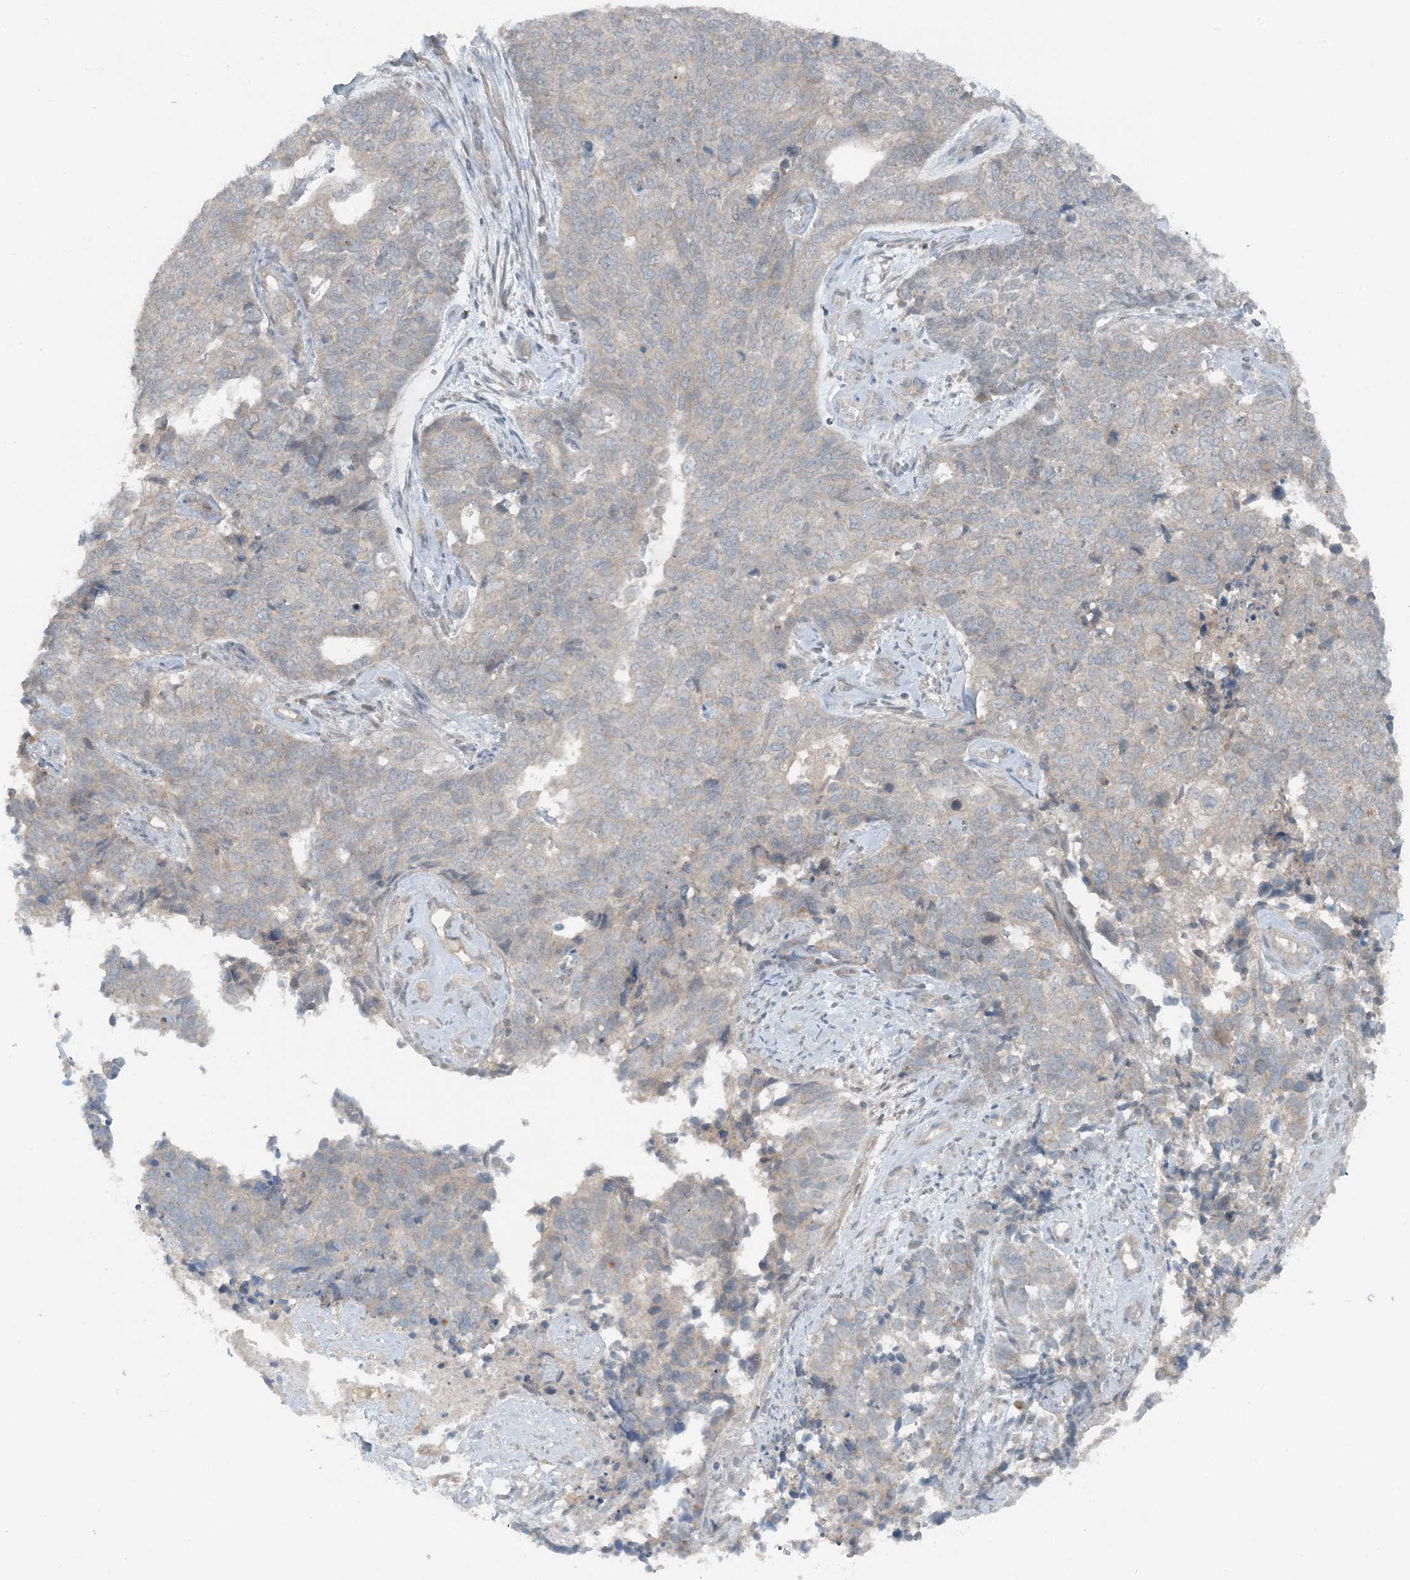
{"staining": {"intensity": "weak", "quantity": "<25%", "location": "cytoplasmic/membranous"}, "tissue": "cervical cancer", "cell_type": "Tumor cells", "image_type": "cancer", "snomed": [{"axis": "morphology", "description": "Squamous cell carcinoma, NOS"}, {"axis": "topography", "description": "Cervix"}], "caption": "Immunohistochemical staining of cervical cancer (squamous cell carcinoma) reveals no significant staining in tumor cells.", "gene": "MITD1", "patient": {"sex": "female", "age": 63}}